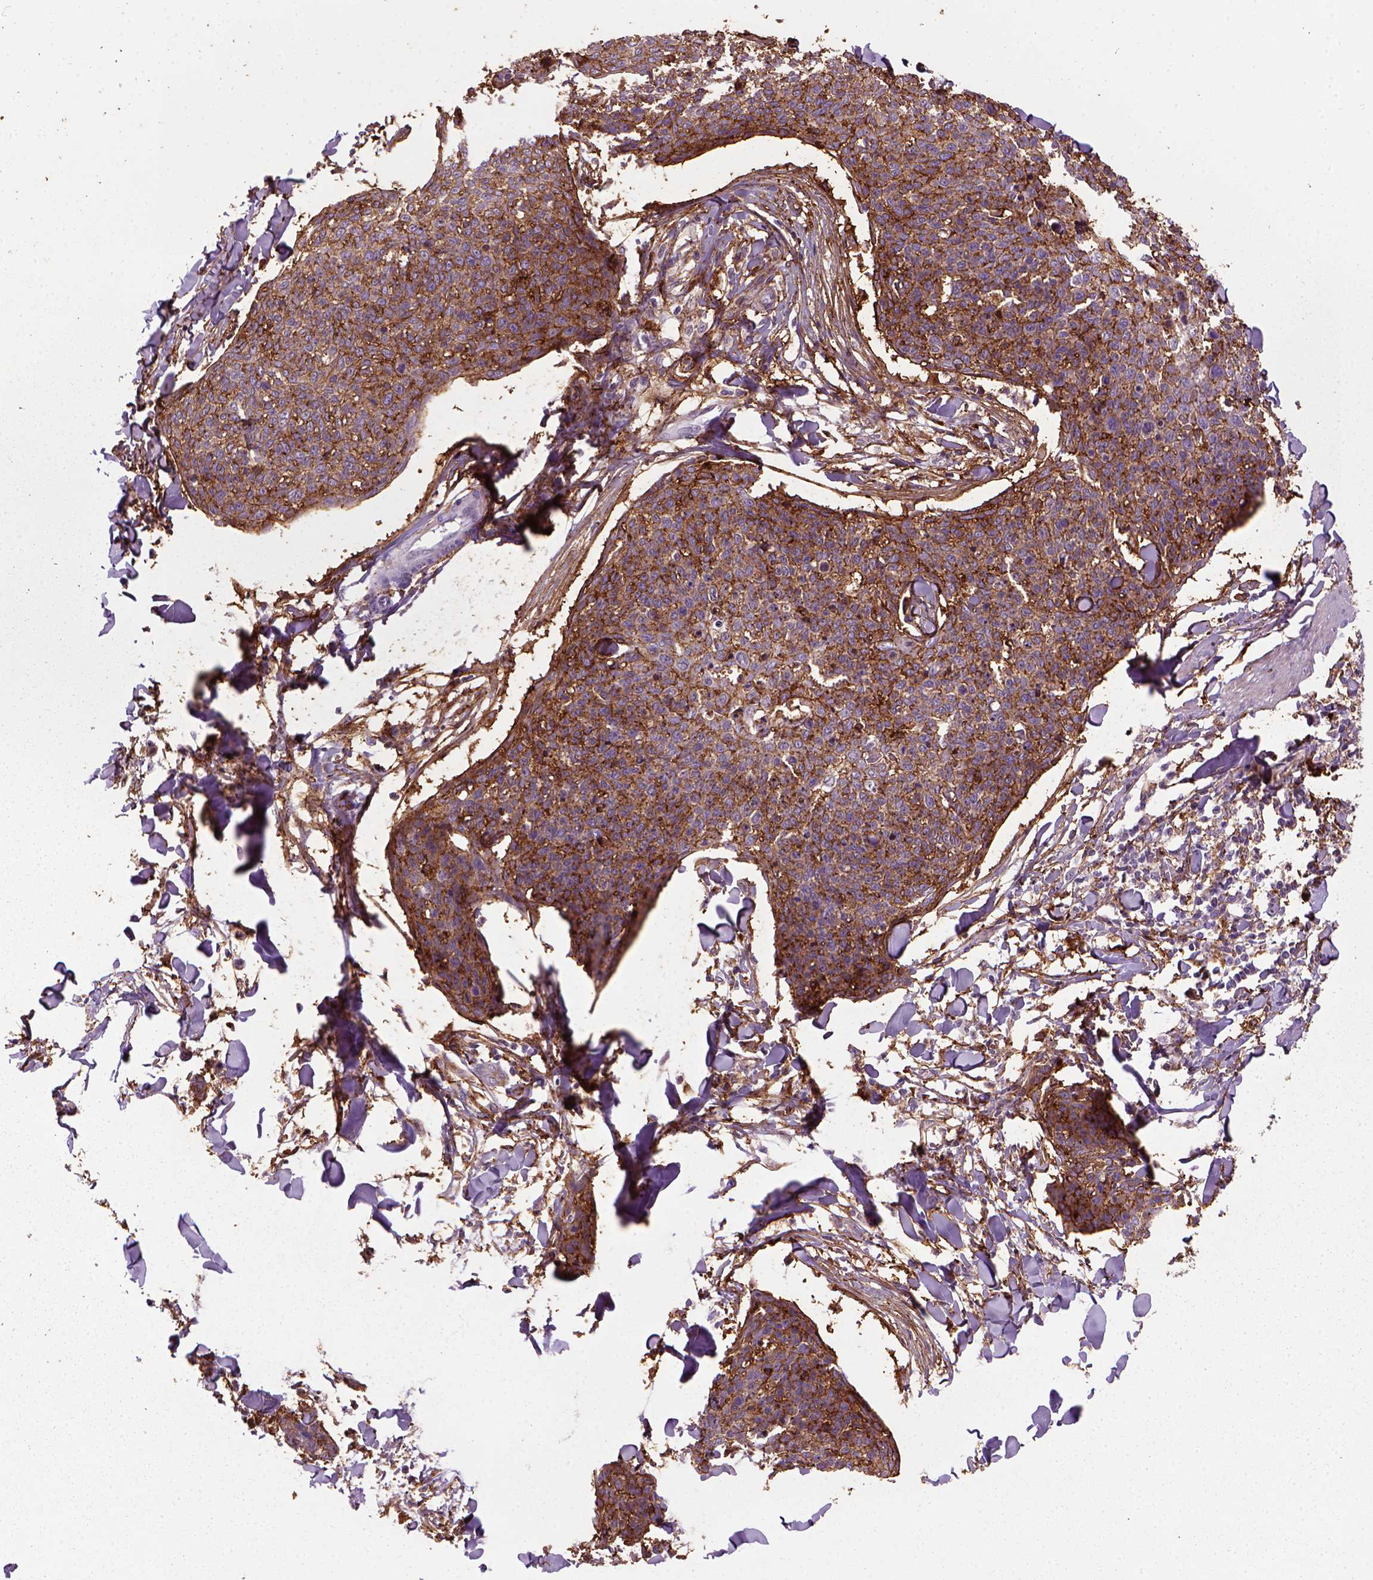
{"staining": {"intensity": "moderate", "quantity": ">75%", "location": "cytoplasmic/membranous"}, "tissue": "skin cancer", "cell_type": "Tumor cells", "image_type": "cancer", "snomed": [{"axis": "morphology", "description": "Squamous cell carcinoma, NOS"}, {"axis": "topography", "description": "Skin"}, {"axis": "topography", "description": "Vulva"}], "caption": "Human squamous cell carcinoma (skin) stained with a protein marker exhibits moderate staining in tumor cells.", "gene": "MARCKS", "patient": {"sex": "female", "age": 75}}